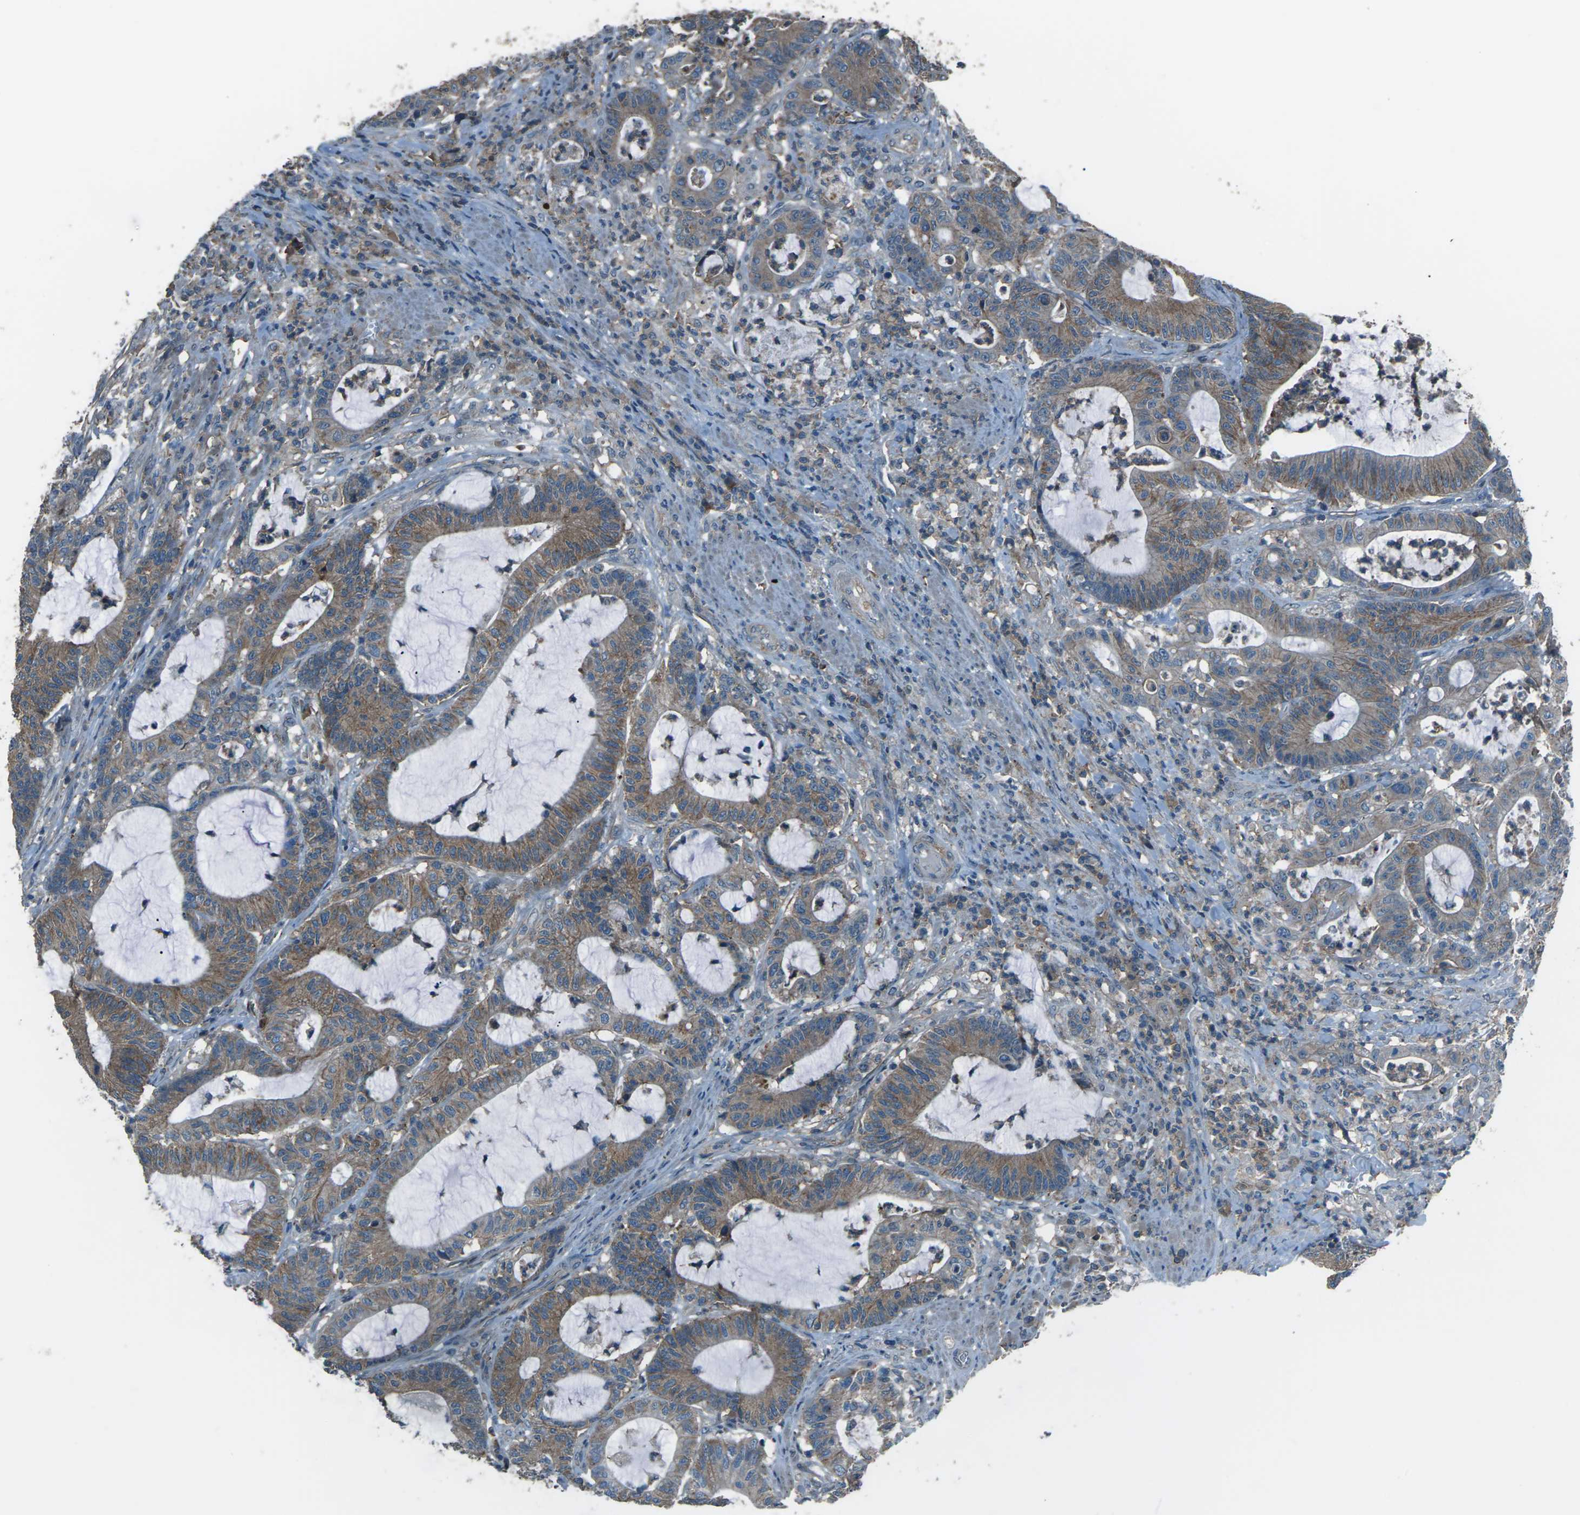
{"staining": {"intensity": "moderate", "quantity": ">75%", "location": "cytoplasmic/membranous"}, "tissue": "colorectal cancer", "cell_type": "Tumor cells", "image_type": "cancer", "snomed": [{"axis": "morphology", "description": "Adenocarcinoma, NOS"}, {"axis": "topography", "description": "Colon"}], "caption": "High-magnification brightfield microscopy of colorectal adenocarcinoma stained with DAB (3,3'-diaminobenzidine) (brown) and counterstained with hematoxylin (blue). tumor cells exhibit moderate cytoplasmic/membranous staining is seen in about>75% of cells. The protein of interest is shown in brown color, while the nuclei are stained blue.", "gene": "CMTM4", "patient": {"sex": "female", "age": 84}}